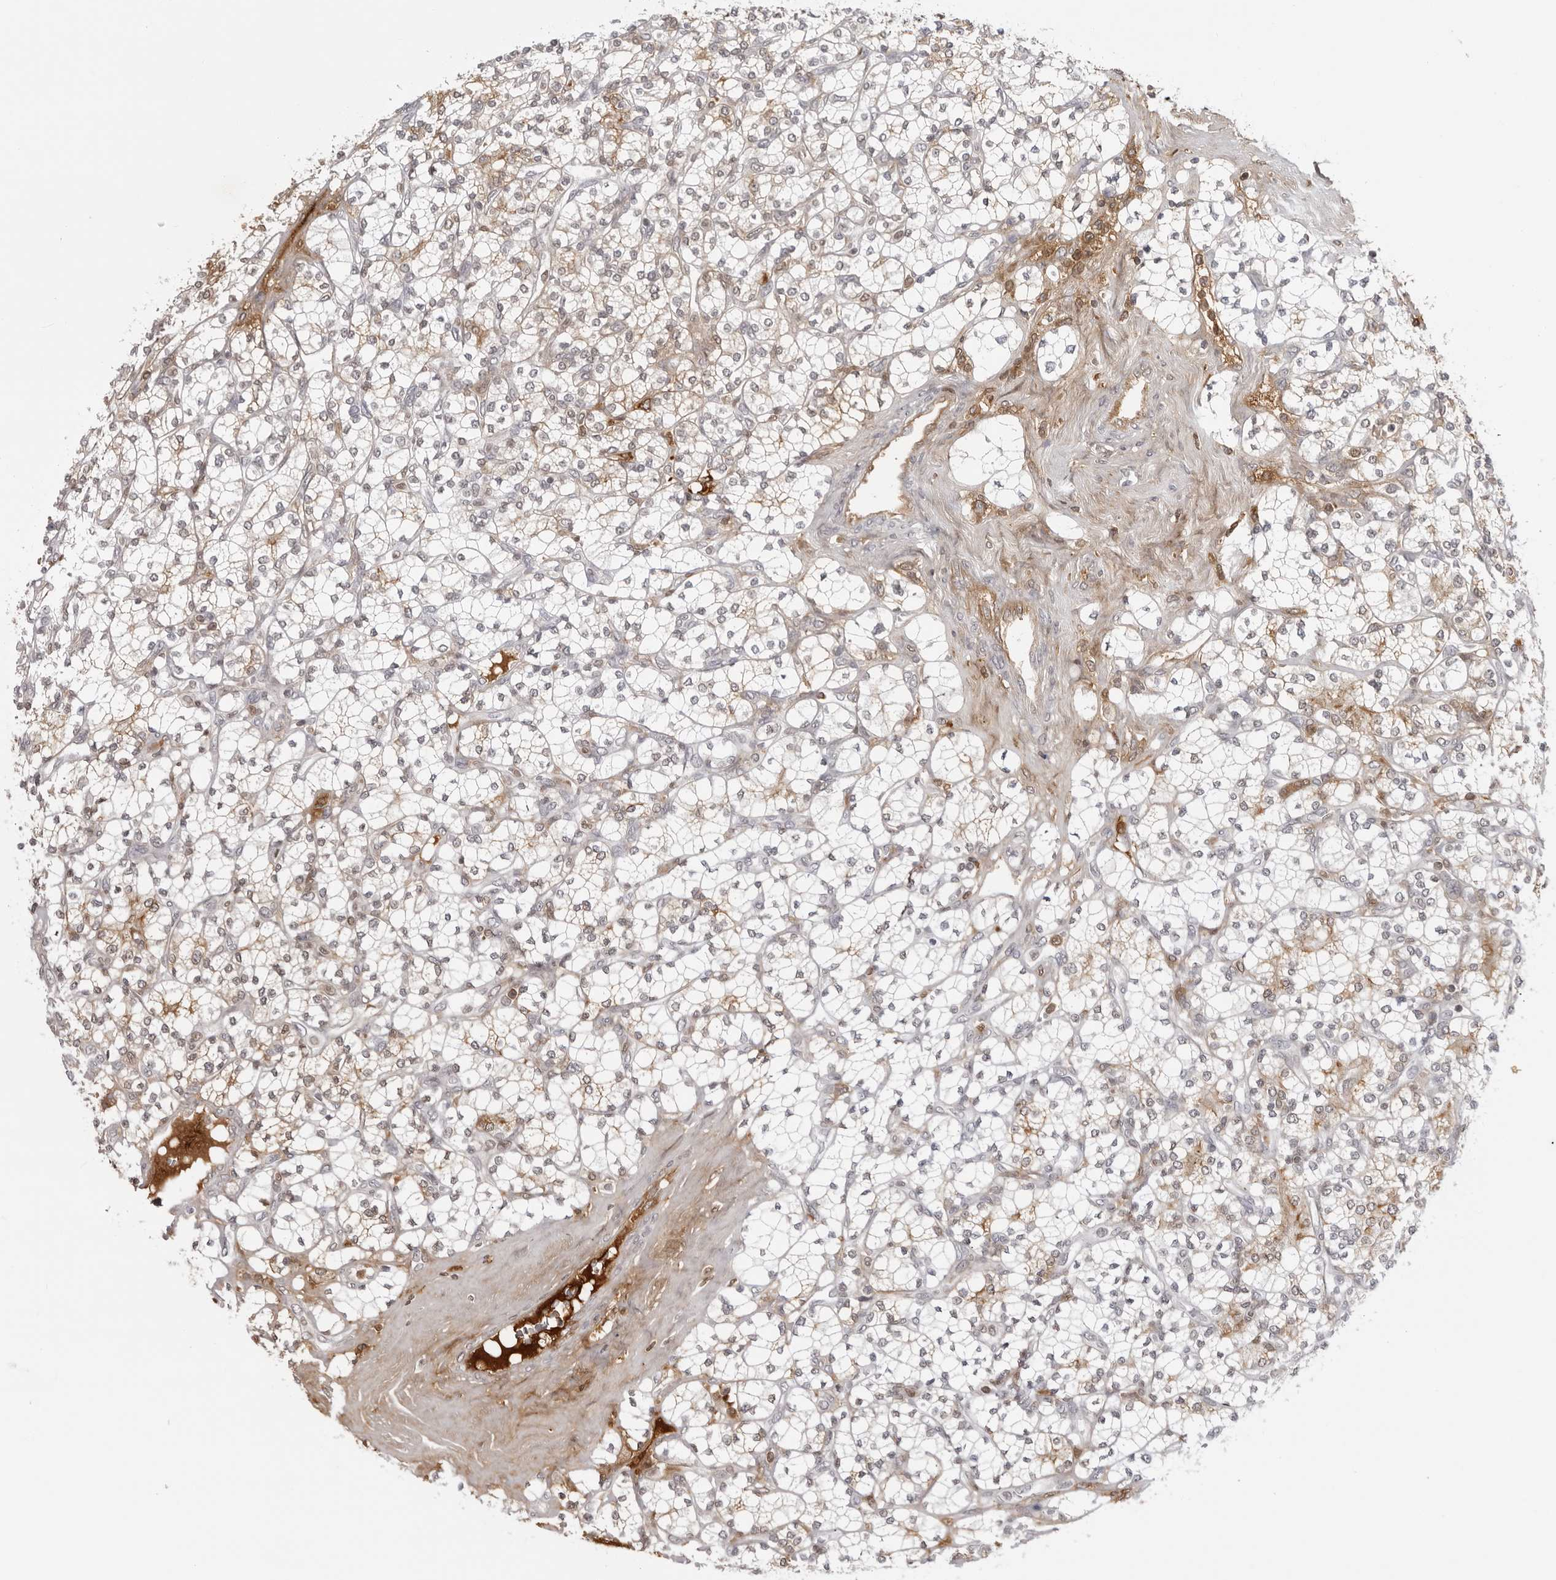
{"staining": {"intensity": "weak", "quantity": ">75%", "location": "cytoplasmic/membranous"}, "tissue": "renal cancer", "cell_type": "Tumor cells", "image_type": "cancer", "snomed": [{"axis": "morphology", "description": "Adenocarcinoma, NOS"}, {"axis": "topography", "description": "Kidney"}], "caption": "Immunohistochemistry micrograph of adenocarcinoma (renal) stained for a protein (brown), which demonstrates low levels of weak cytoplasmic/membranous staining in approximately >75% of tumor cells.", "gene": "SERPINF2", "patient": {"sex": "male", "age": 77}}